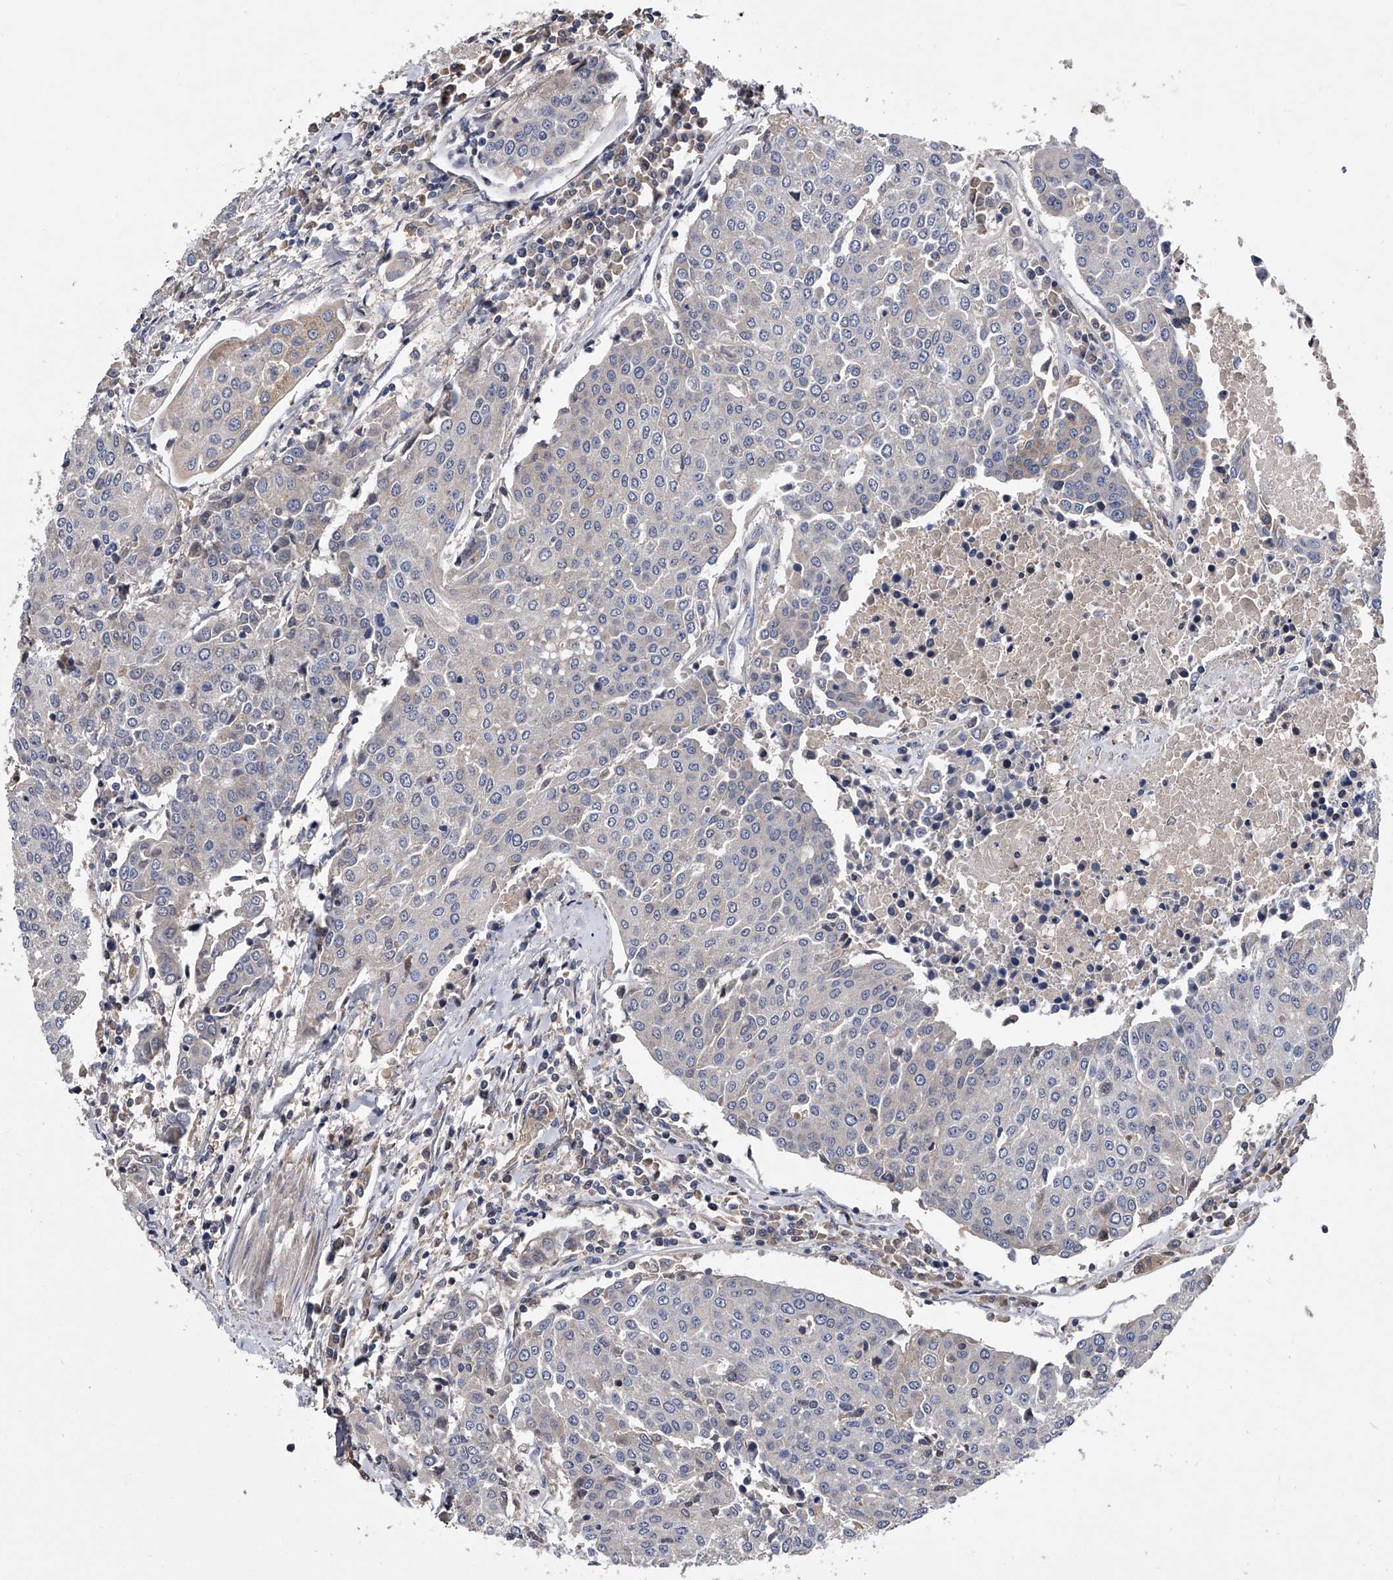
{"staining": {"intensity": "negative", "quantity": "none", "location": "none"}, "tissue": "urothelial cancer", "cell_type": "Tumor cells", "image_type": "cancer", "snomed": [{"axis": "morphology", "description": "Urothelial carcinoma, High grade"}, {"axis": "topography", "description": "Urinary bladder"}], "caption": "High-grade urothelial carcinoma was stained to show a protein in brown. There is no significant expression in tumor cells.", "gene": "ZNF30", "patient": {"sex": "female", "age": 85}}